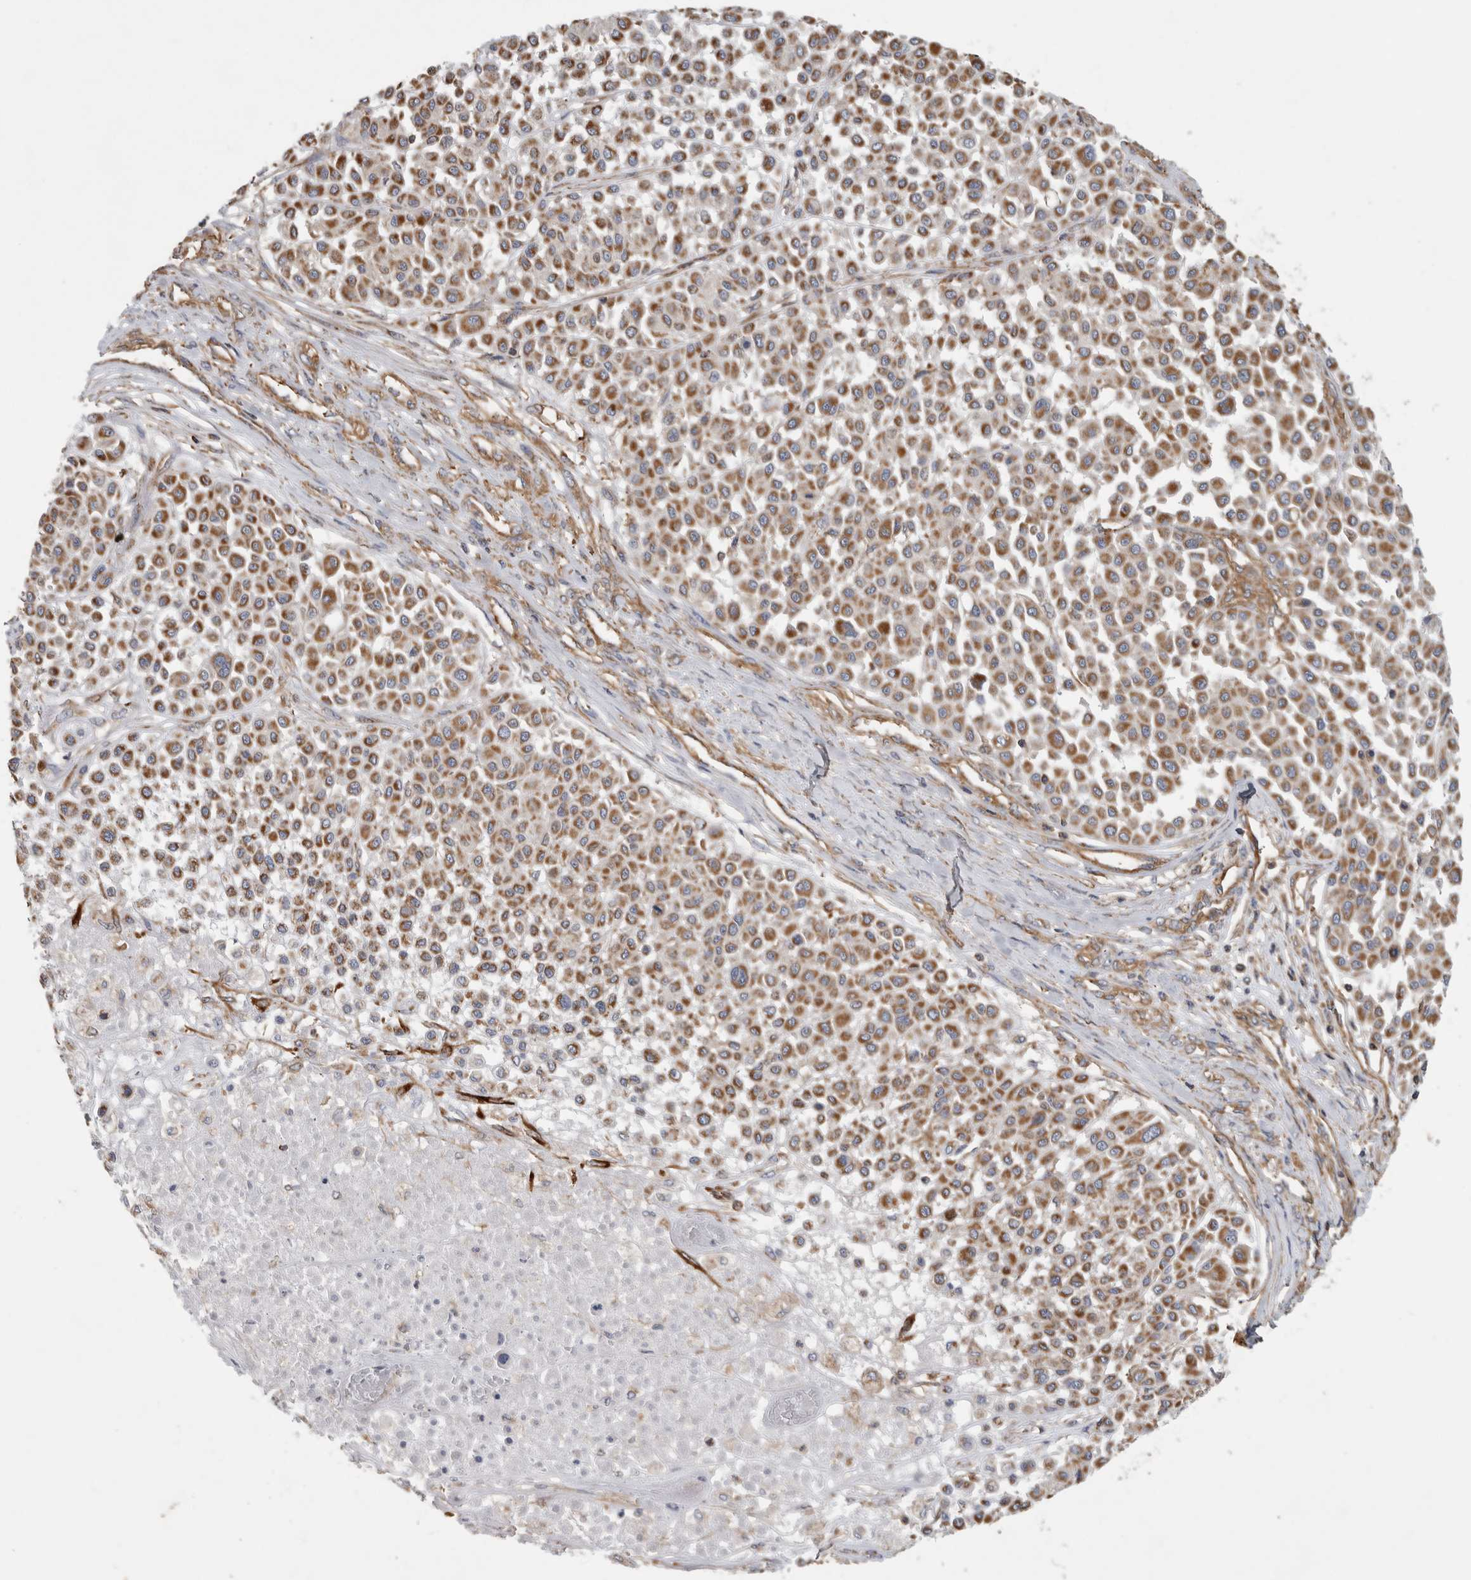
{"staining": {"intensity": "moderate", "quantity": ">75%", "location": "cytoplasmic/membranous"}, "tissue": "melanoma", "cell_type": "Tumor cells", "image_type": "cancer", "snomed": [{"axis": "morphology", "description": "Malignant melanoma, Metastatic site"}, {"axis": "topography", "description": "Soft tissue"}], "caption": "A medium amount of moderate cytoplasmic/membranous positivity is present in approximately >75% of tumor cells in melanoma tissue. The staining is performed using DAB brown chromogen to label protein expression. The nuclei are counter-stained blue using hematoxylin.", "gene": "SFXN2", "patient": {"sex": "male", "age": 41}}